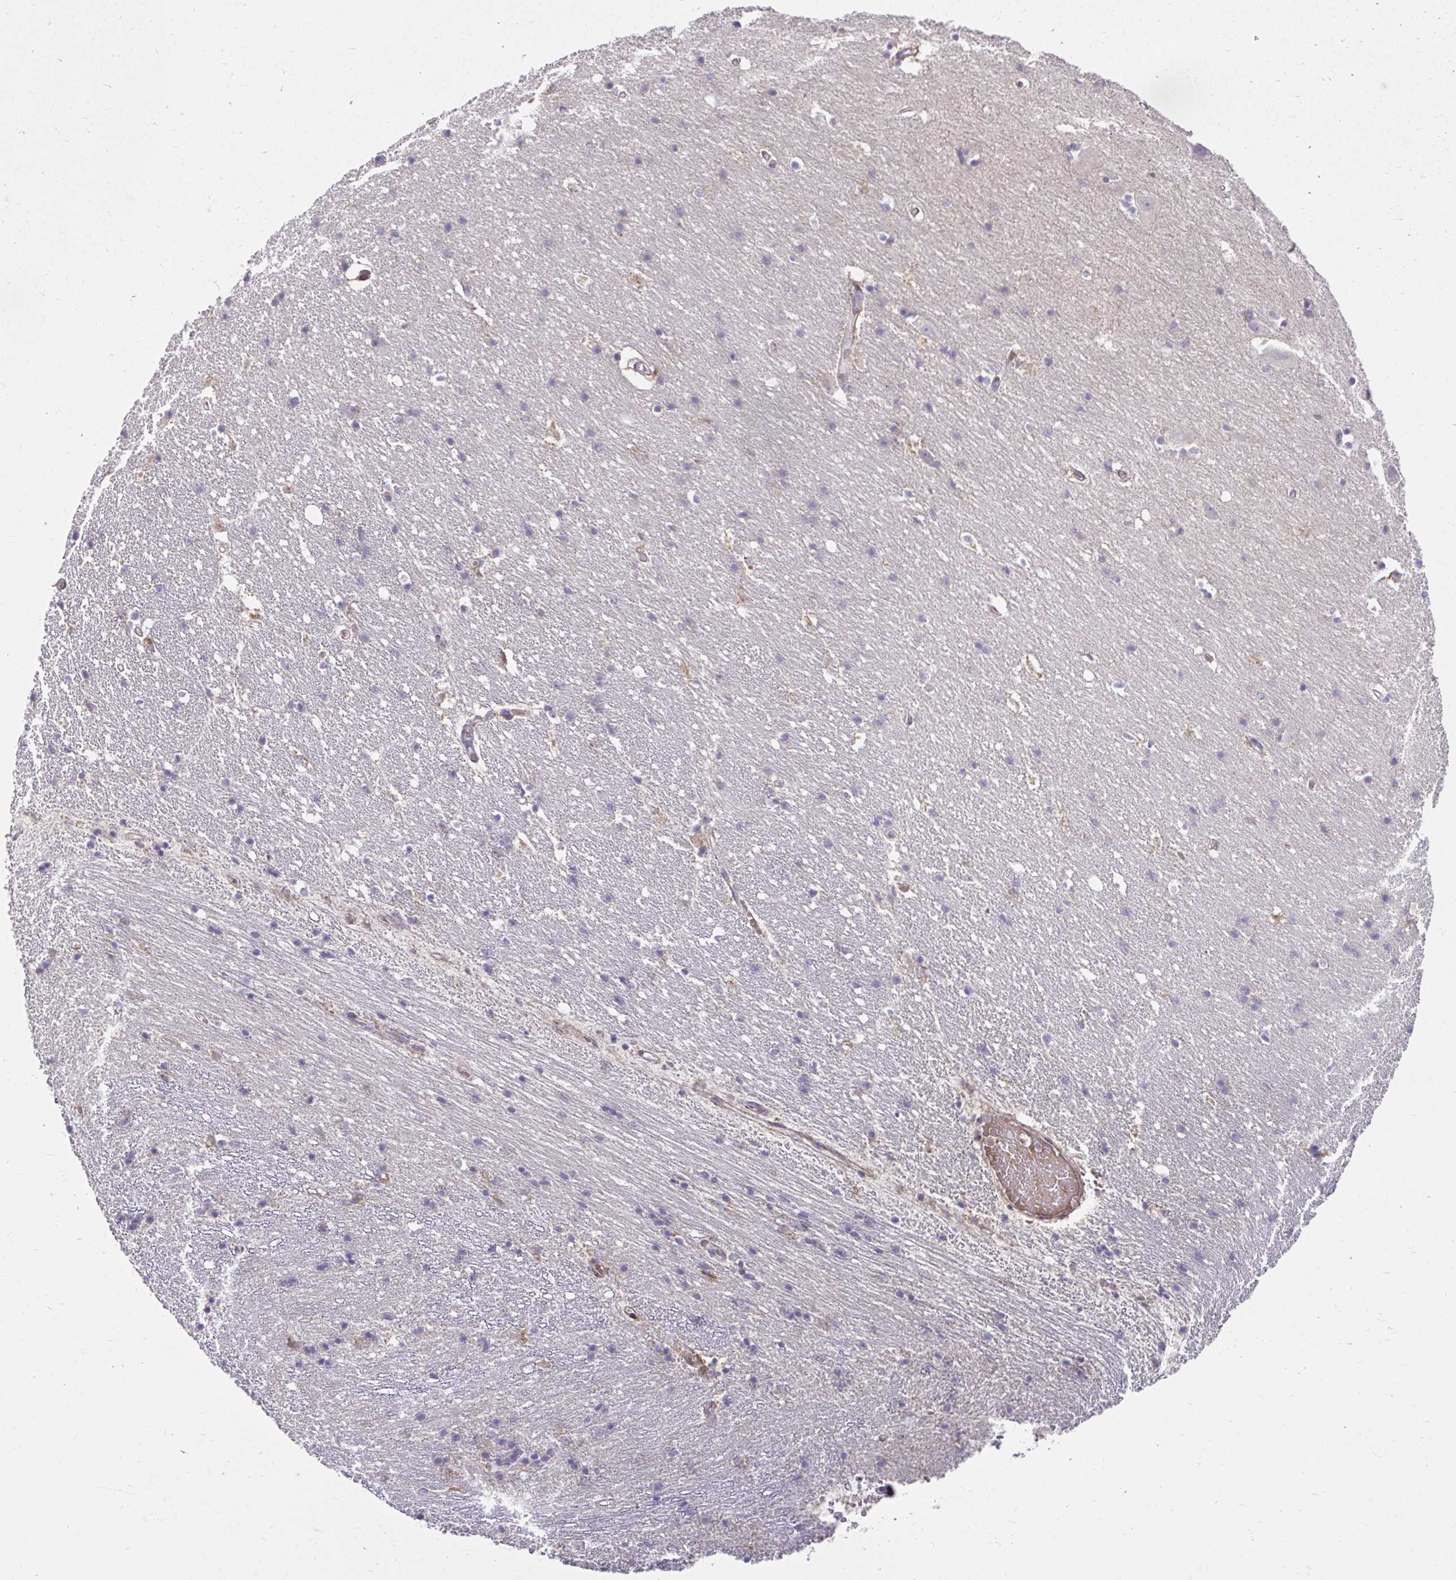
{"staining": {"intensity": "negative", "quantity": "none", "location": "none"}, "tissue": "hippocampus", "cell_type": "Glial cells", "image_type": "normal", "snomed": [{"axis": "morphology", "description": "Normal tissue, NOS"}, {"axis": "topography", "description": "Hippocampus"}], "caption": "An immunohistochemistry histopathology image of benign hippocampus is shown. There is no staining in glial cells of hippocampus. The staining is performed using DAB (3,3'-diaminobenzidine) brown chromogen with nuclei counter-stained in using hematoxylin.", "gene": "C16orf54", "patient": {"sex": "male", "age": 63}}